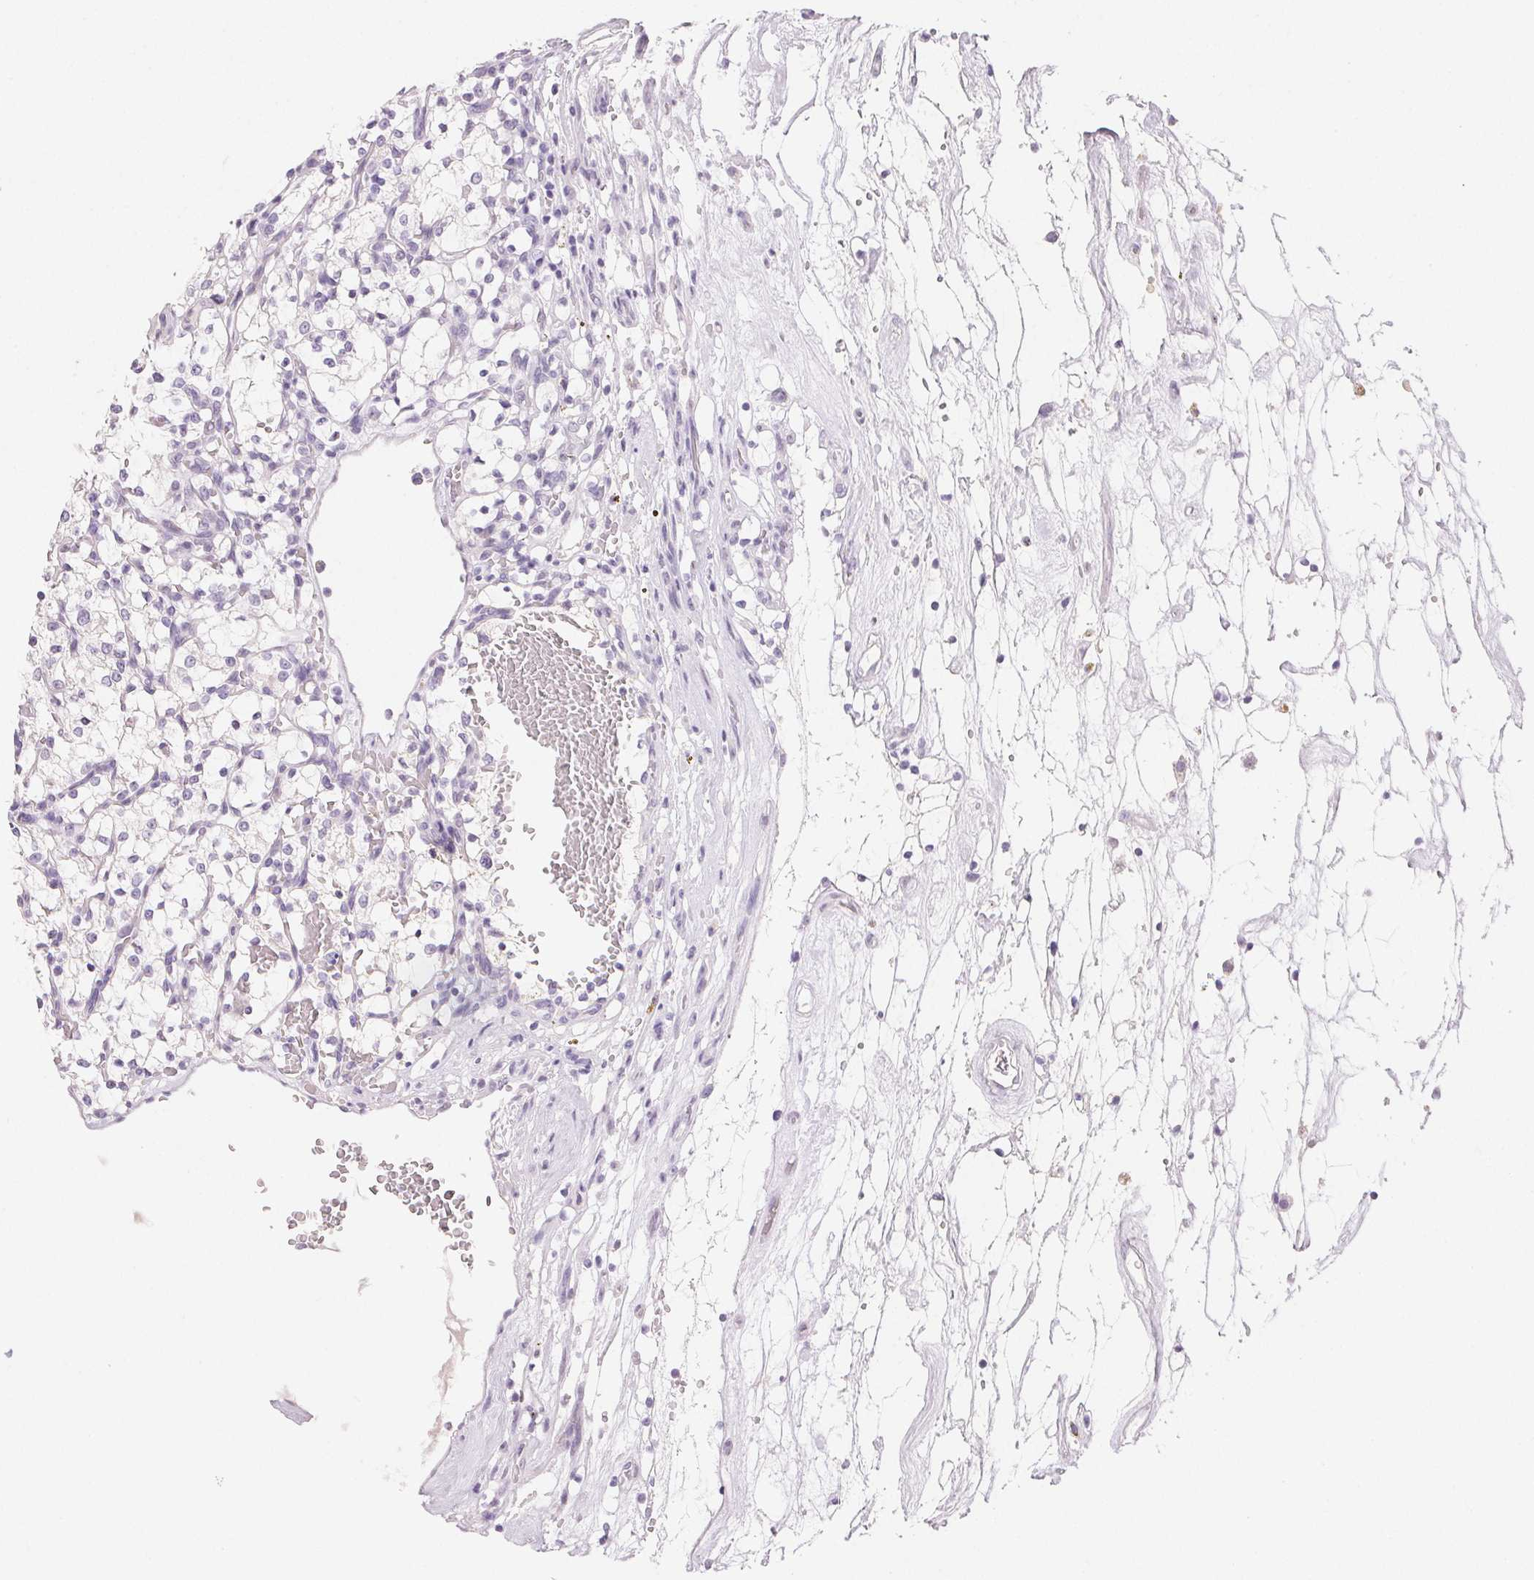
{"staining": {"intensity": "negative", "quantity": "none", "location": "none"}, "tissue": "renal cancer", "cell_type": "Tumor cells", "image_type": "cancer", "snomed": [{"axis": "morphology", "description": "Adenocarcinoma, NOS"}, {"axis": "topography", "description": "Kidney"}], "caption": "There is no significant positivity in tumor cells of adenocarcinoma (renal).", "gene": "BPIFB2", "patient": {"sex": "female", "age": 69}}